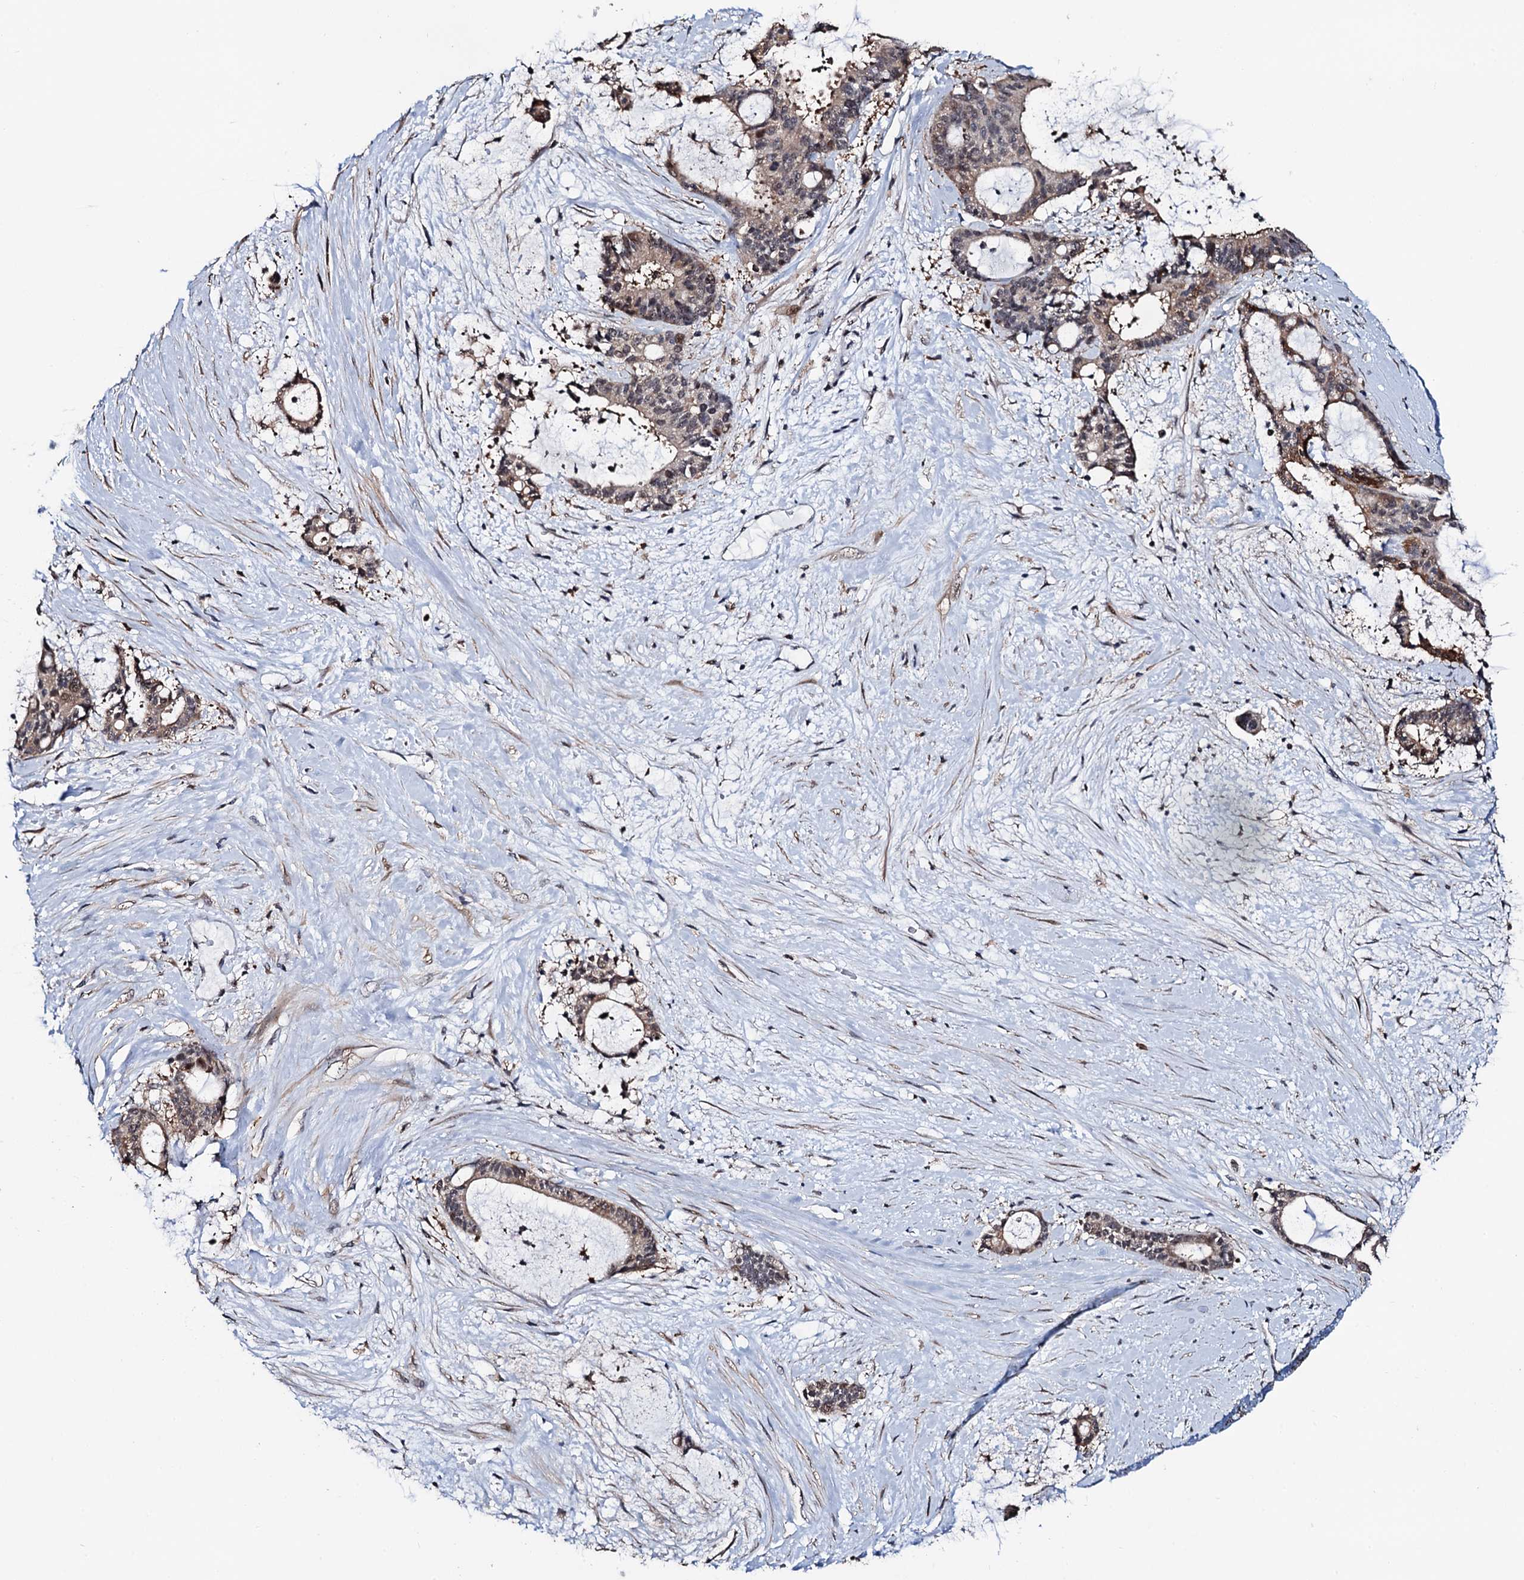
{"staining": {"intensity": "weak", "quantity": "25%-75%", "location": "cytoplasmic/membranous,nuclear"}, "tissue": "liver cancer", "cell_type": "Tumor cells", "image_type": "cancer", "snomed": [{"axis": "morphology", "description": "Normal tissue, NOS"}, {"axis": "morphology", "description": "Cholangiocarcinoma"}, {"axis": "topography", "description": "Liver"}, {"axis": "topography", "description": "Peripheral nerve tissue"}], "caption": "Immunohistochemistry of human liver cancer (cholangiocarcinoma) shows low levels of weak cytoplasmic/membranous and nuclear staining in about 25%-75% of tumor cells.", "gene": "FAM222A", "patient": {"sex": "female", "age": 73}}